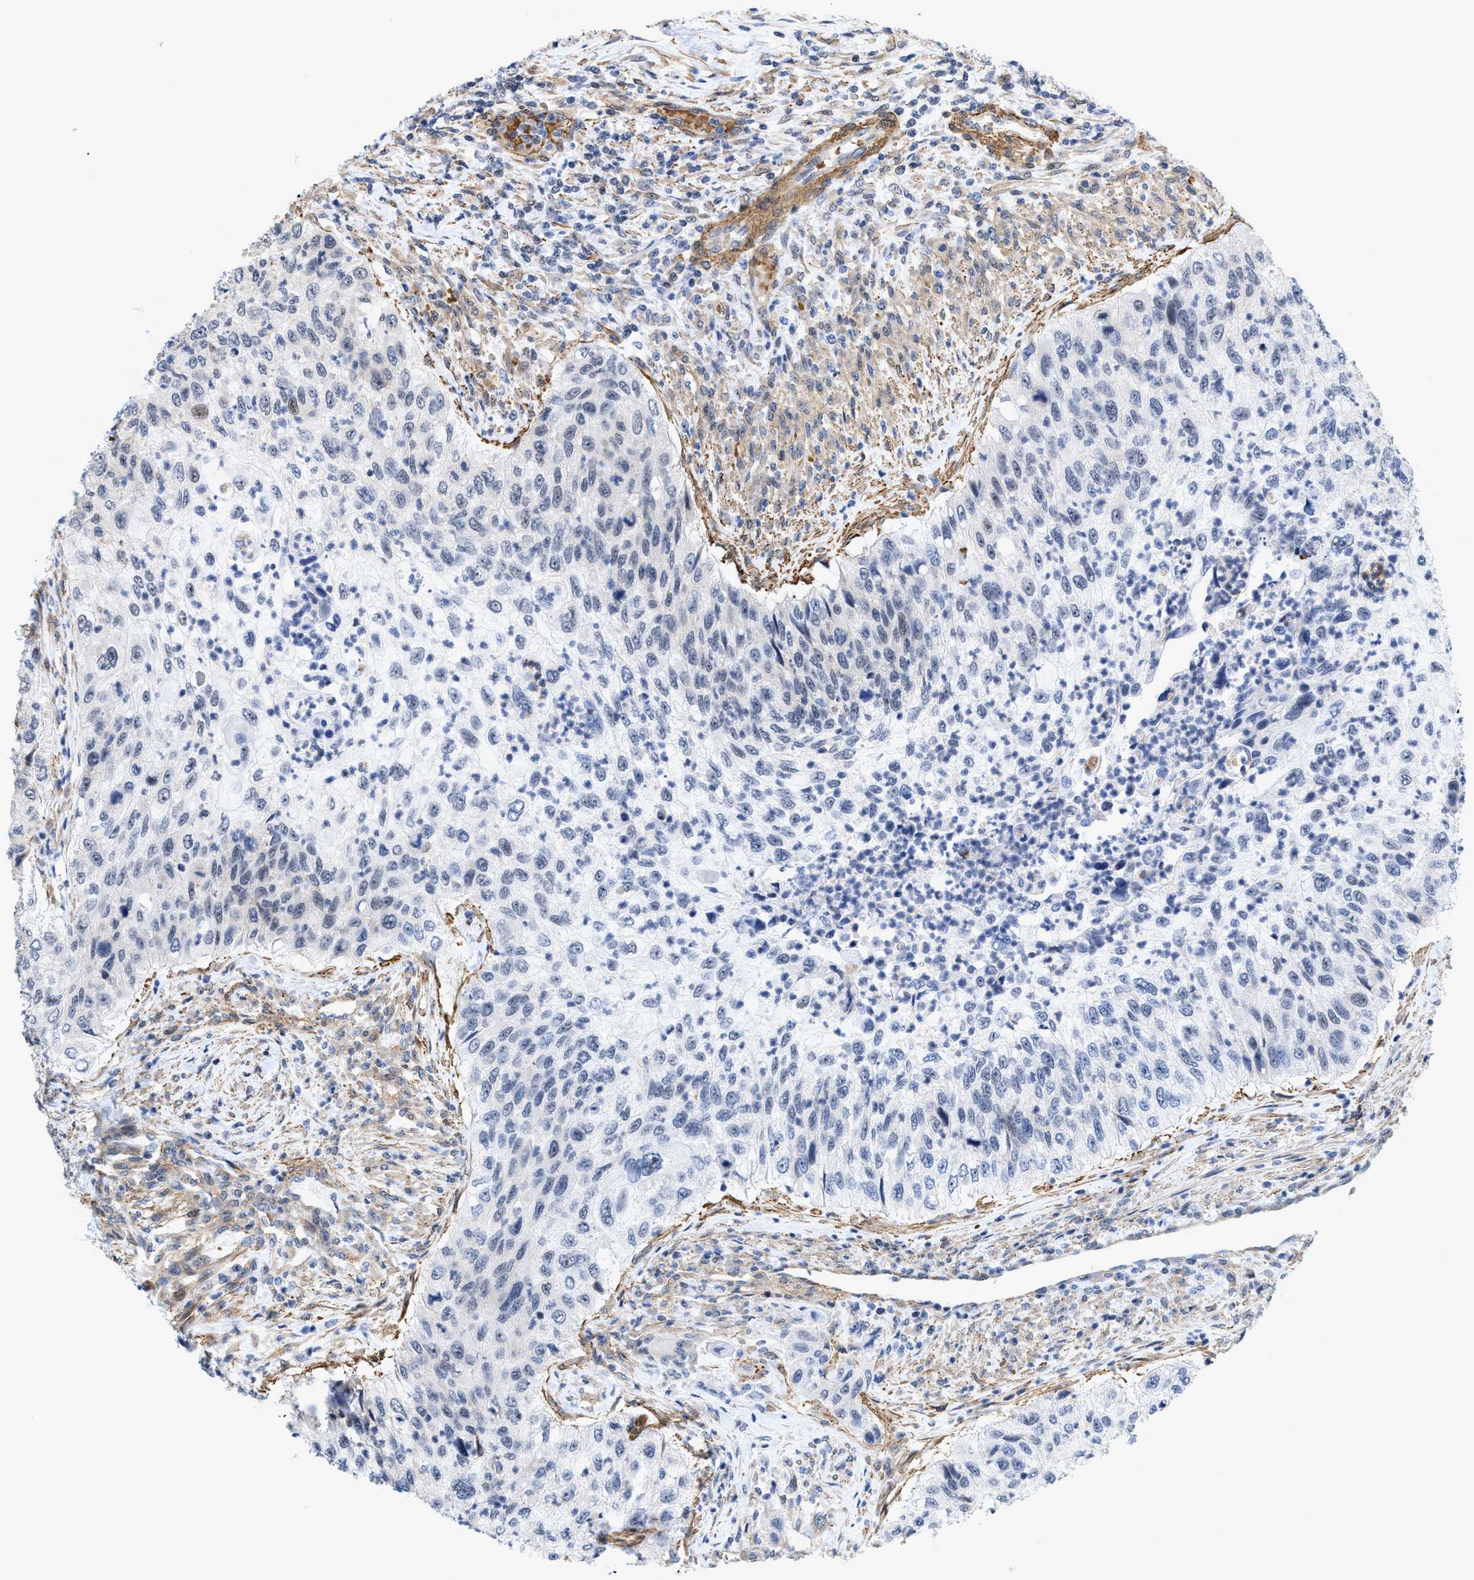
{"staining": {"intensity": "negative", "quantity": "none", "location": "none"}, "tissue": "urothelial cancer", "cell_type": "Tumor cells", "image_type": "cancer", "snomed": [{"axis": "morphology", "description": "Urothelial carcinoma, High grade"}, {"axis": "topography", "description": "Urinary bladder"}], "caption": "Immunohistochemical staining of urothelial cancer demonstrates no significant expression in tumor cells.", "gene": "GPRASP2", "patient": {"sex": "female", "age": 60}}